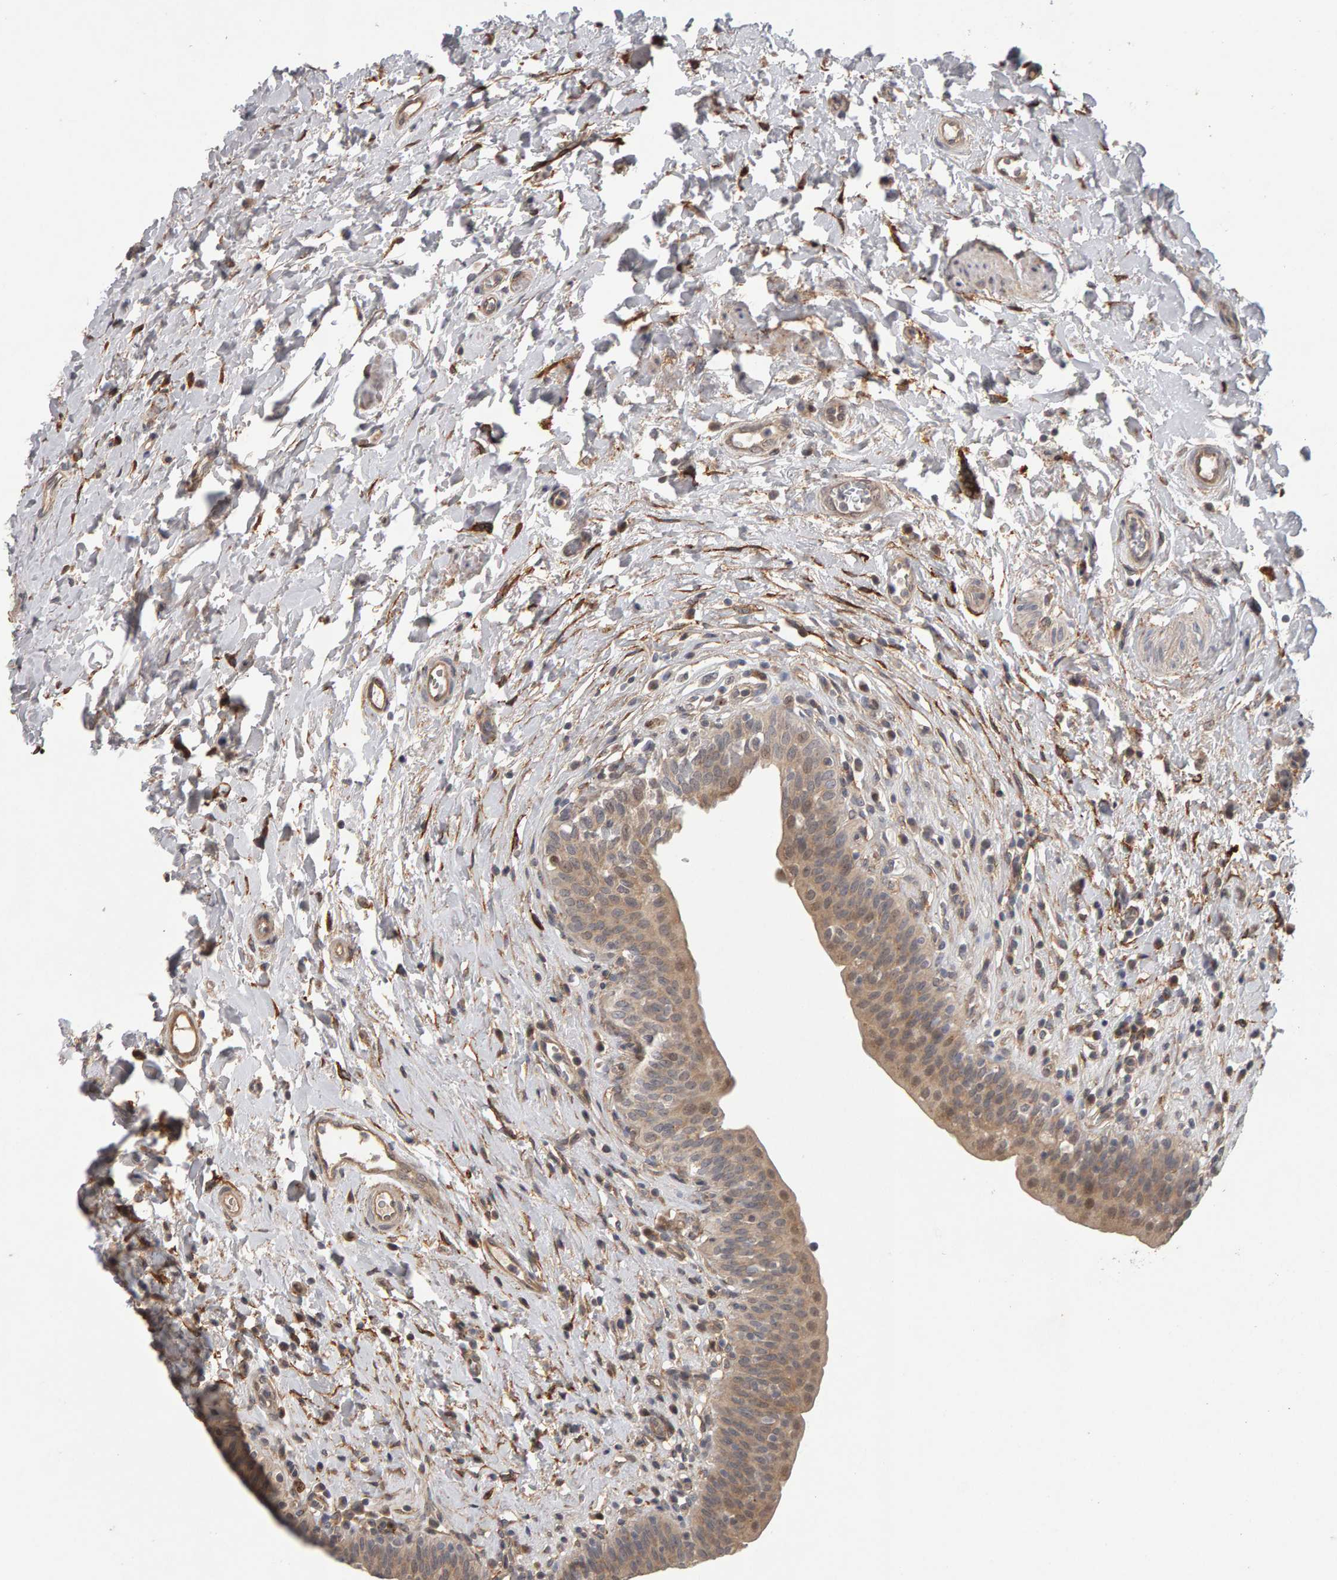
{"staining": {"intensity": "strong", "quantity": "<25%", "location": "cytoplasmic/membranous,nuclear"}, "tissue": "urinary bladder", "cell_type": "Urothelial cells", "image_type": "normal", "snomed": [{"axis": "morphology", "description": "Normal tissue, NOS"}, {"axis": "topography", "description": "Urinary bladder"}], "caption": "Strong cytoplasmic/membranous,nuclear protein staining is appreciated in about <25% of urothelial cells in urinary bladder. (Brightfield microscopy of DAB IHC at high magnification).", "gene": "CDCA5", "patient": {"sex": "male", "age": 83}}